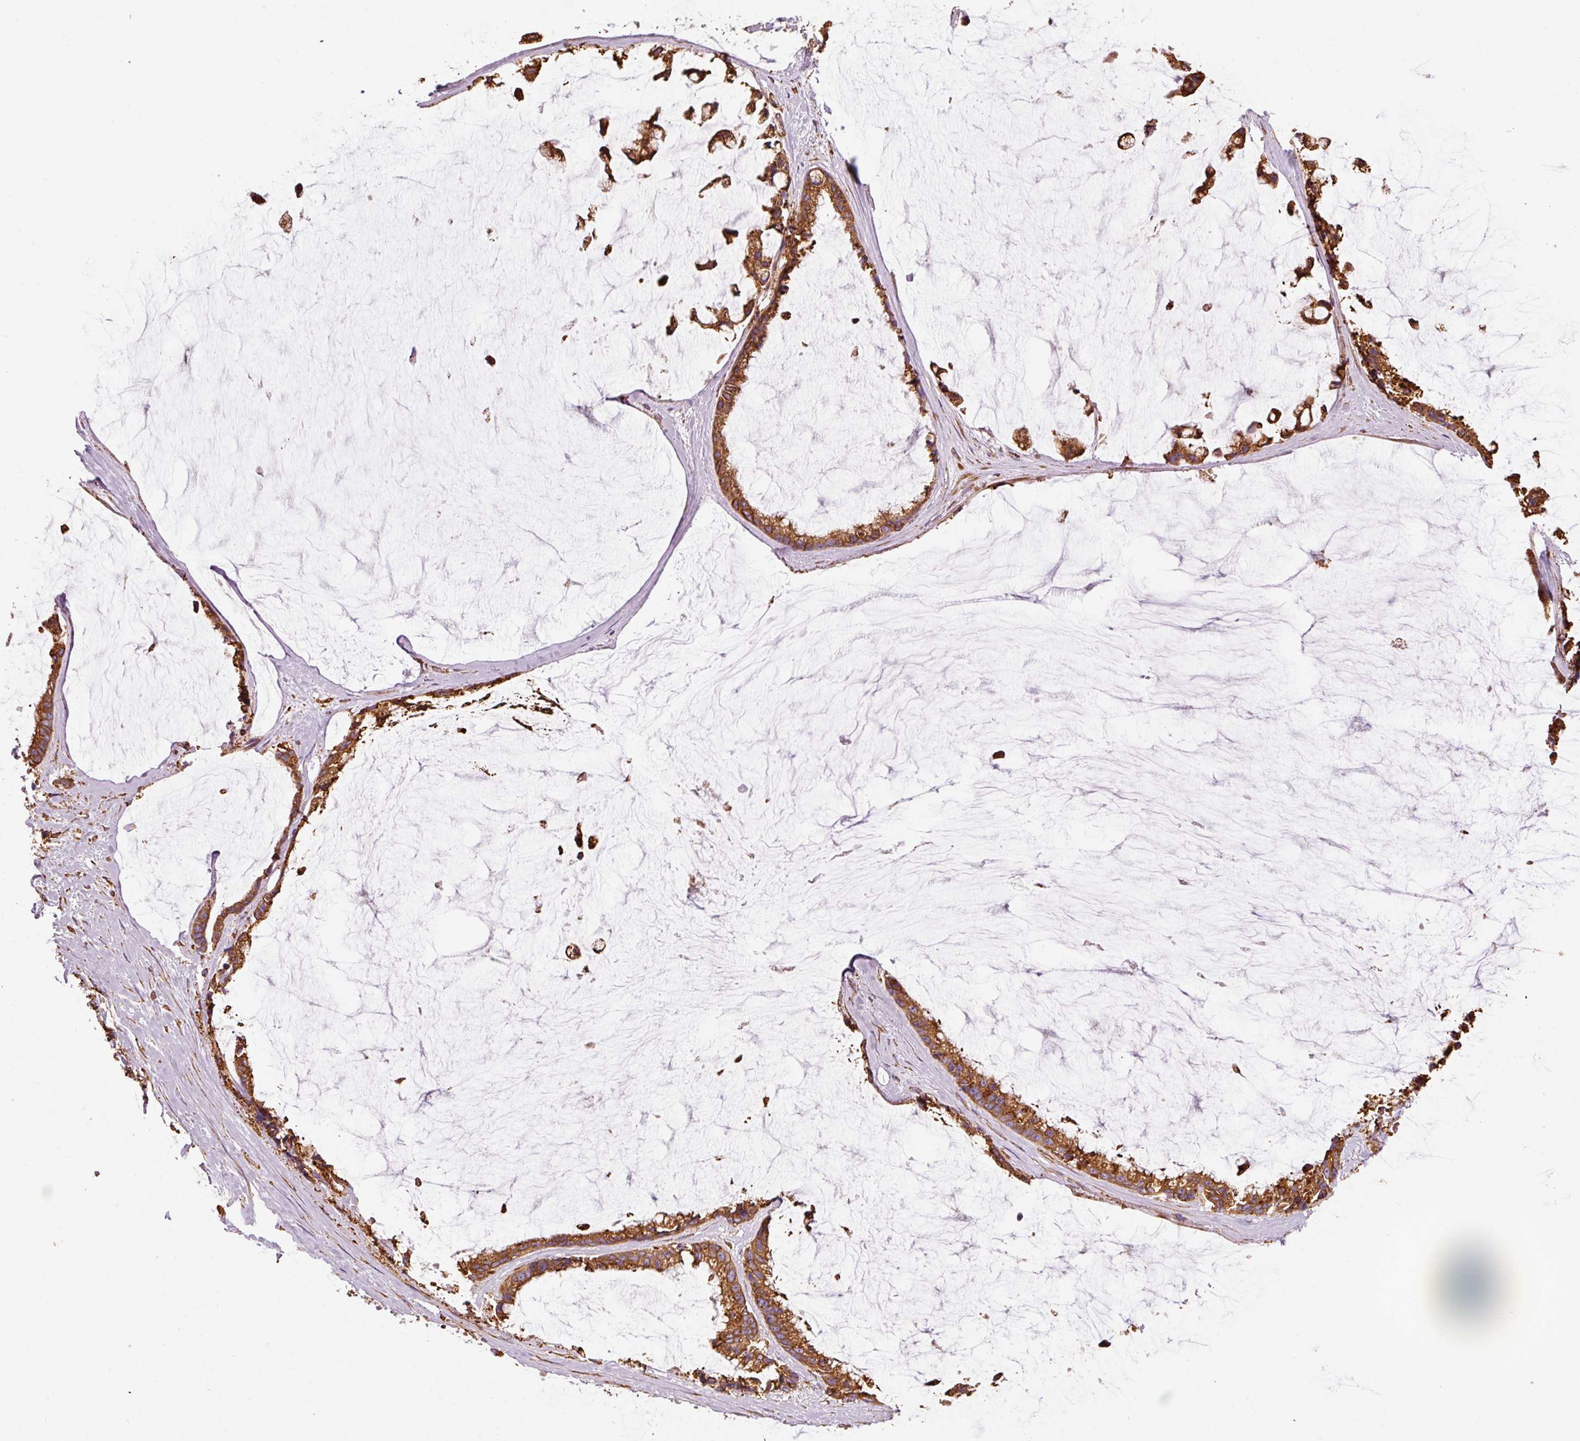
{"staining": {"intensity": "strong", "quantity": ">75%", "location": "cytoplasmic/membranous"}, "tissue": "ovarian cancer", "cell_type": "Tumor cells", "image_type": "cancer", "snomed": [{"axis": "morphology", "description": "Cystadenocarcinoma, mucinous, NOS"}, {"axis": "topography", "description": "Ovary"}], "caption": "A brown stain shows strong cytoplasmic/membranous staining of a protein in mucinous cystadenocarcinoma (ovarian) tumor cells. Ihc stains the protein in brown and the nuclei are stained blue.", "gene": "KLC1", "patient": {"sex": "female", "age": 39}}